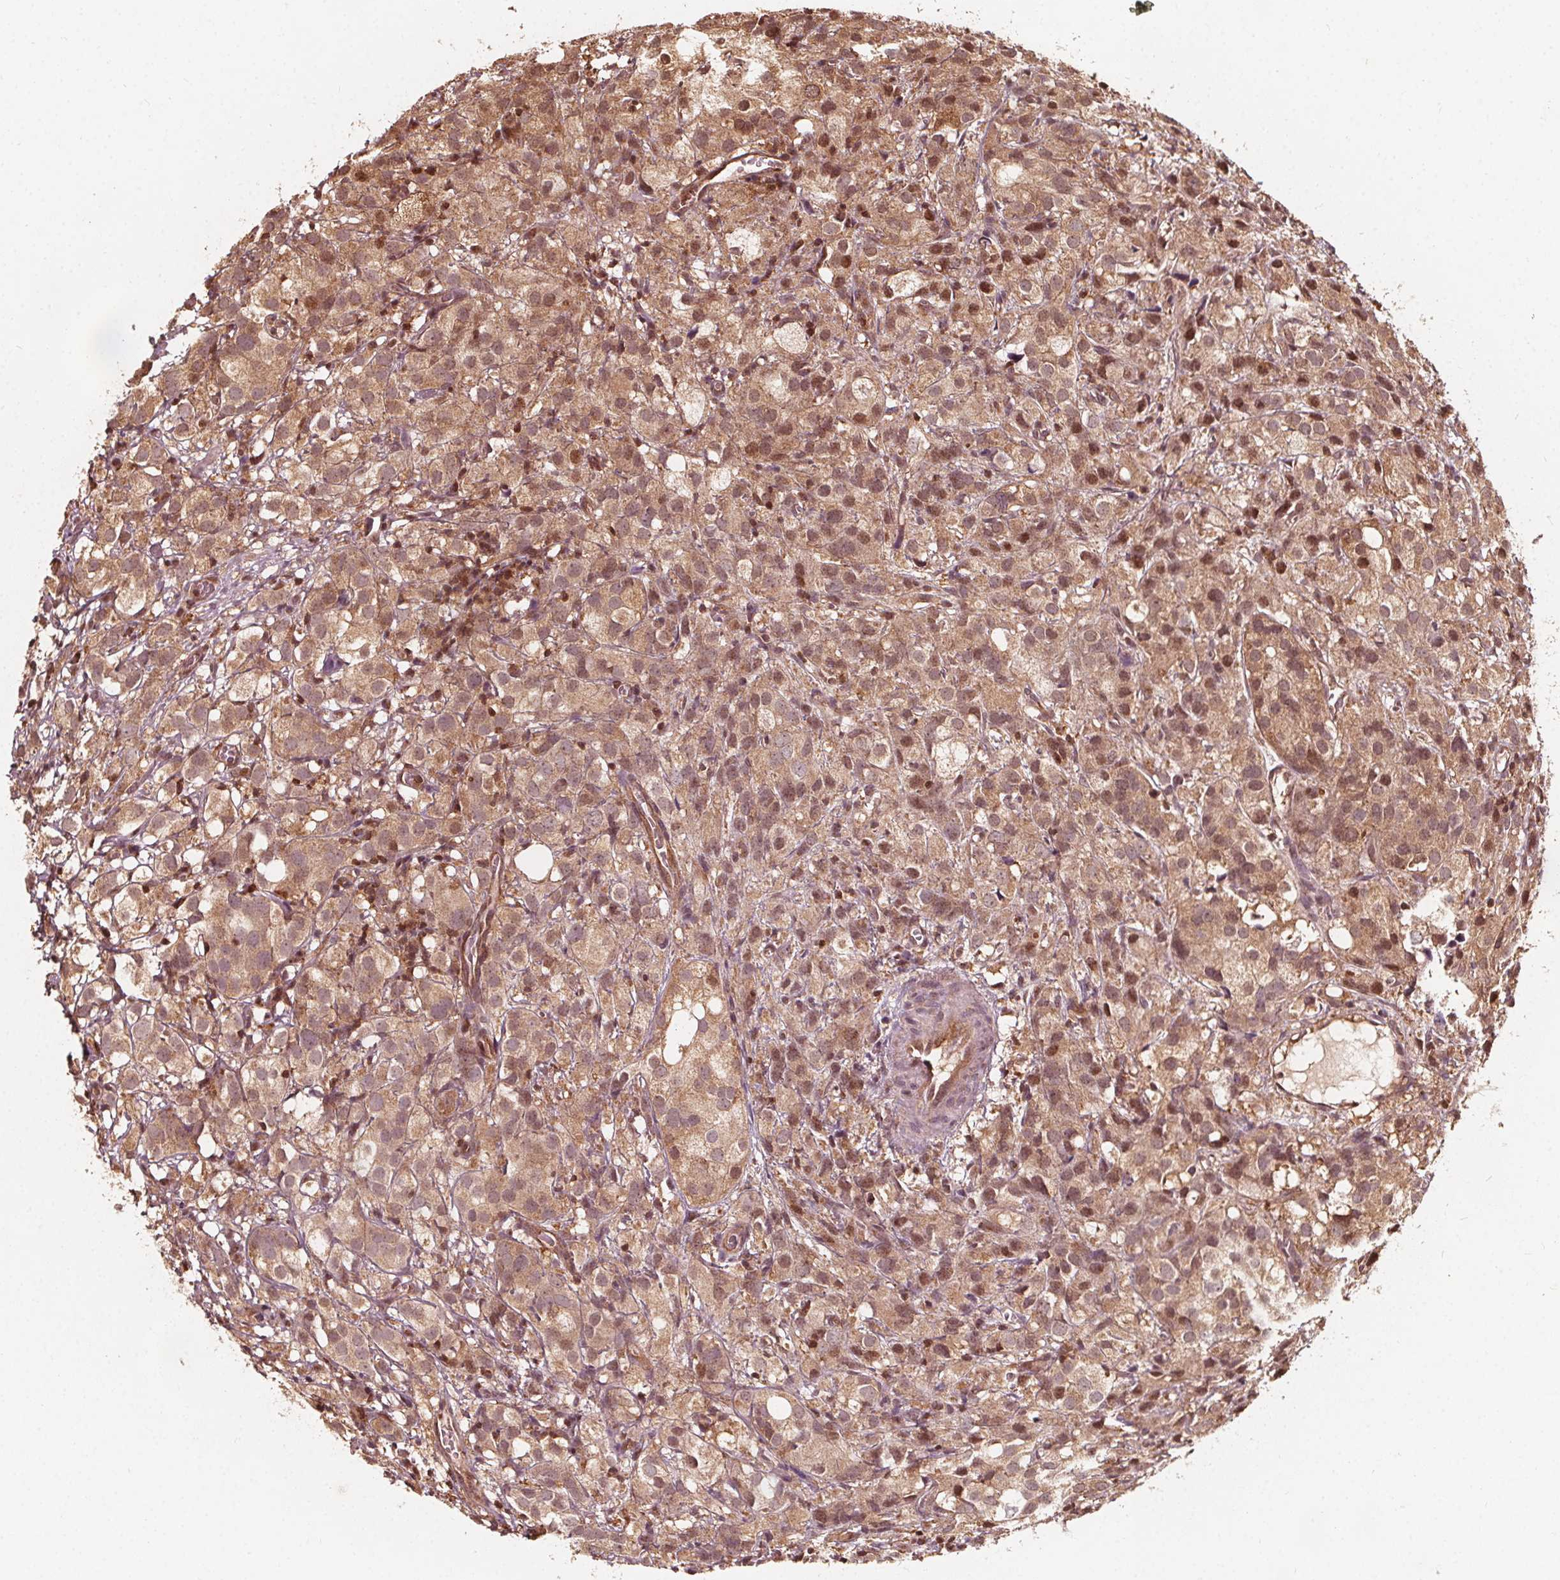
{"staining": {"intensity": "weak", "quantity": ">75%", "location": "cytoplasmic/membranous"}, "tissue": "prostate cancer", "cell_type": "Tumor cells", "image_type": "cancer", "snomed": [{"axis": "morphology", "description": "Adenocarcinoma, High grade"}, {"axis": "topography", "description": "Prostate"}], "caption": "Prostate cancer tissue exhibits weak cytoplasmic/membranous expression in approximately >75% of tumor cells", "gene": "AIP", "patient": {"sex": "male", "age": 86}}